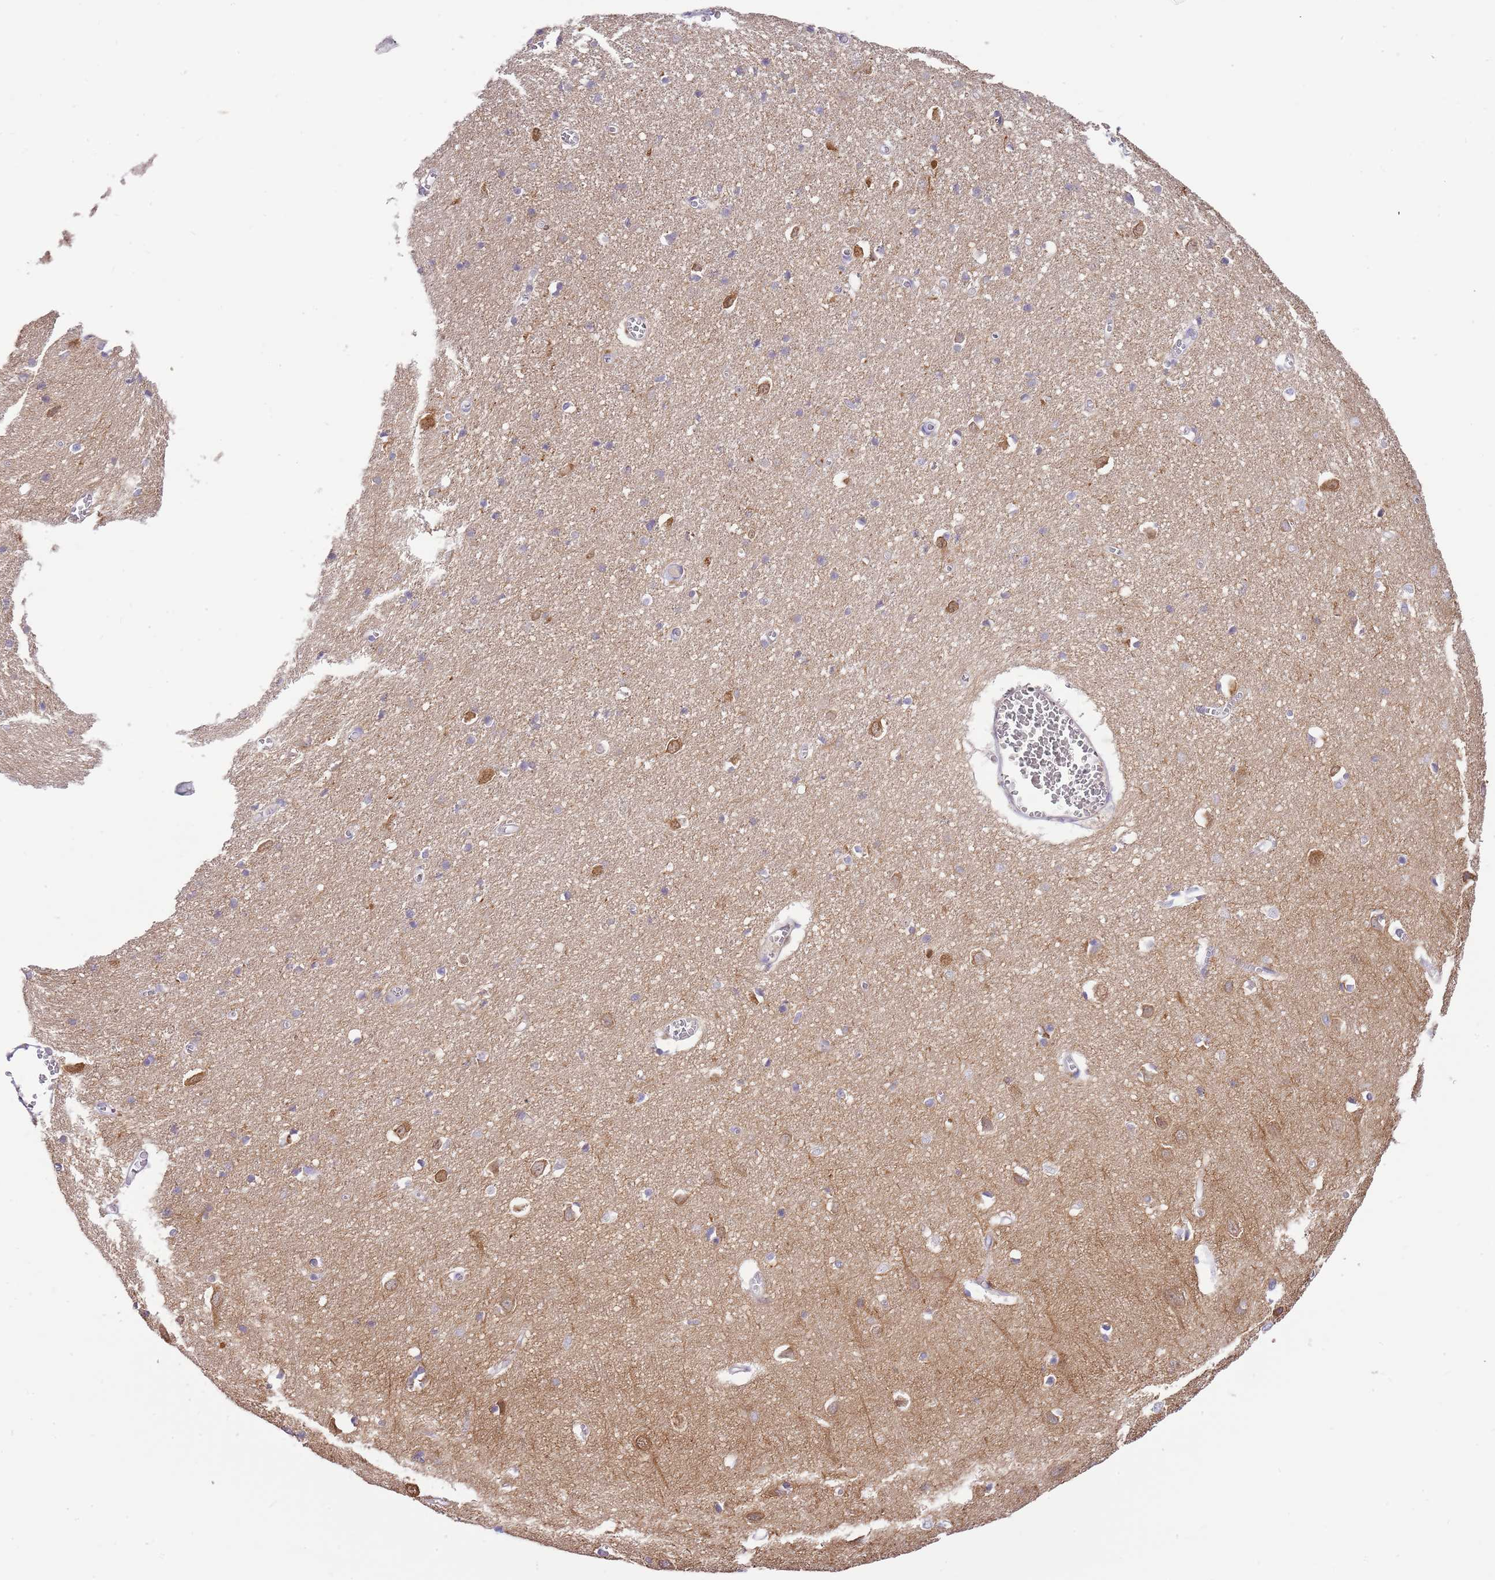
{"staining": {"intensity": "negative", "quantity": "none", "location": "none"}, "tissue": "cerebral cortex", "cell_type": "Endothelial cells", "image_type": "normal", "snomed": [{"axis": "morphology", "description": "Normal tissue, NOS"}, {"axis": "topography", "description": "Cerebral cortex"}], "caption": "Immunohistochemistry histopathology image of benign cerebral cortex: cerebral cortex stained with DAB shows no significant protein expression in endothelial cells.", "gene": "RFK", "patient": {"sex": "female", "age": 64}}